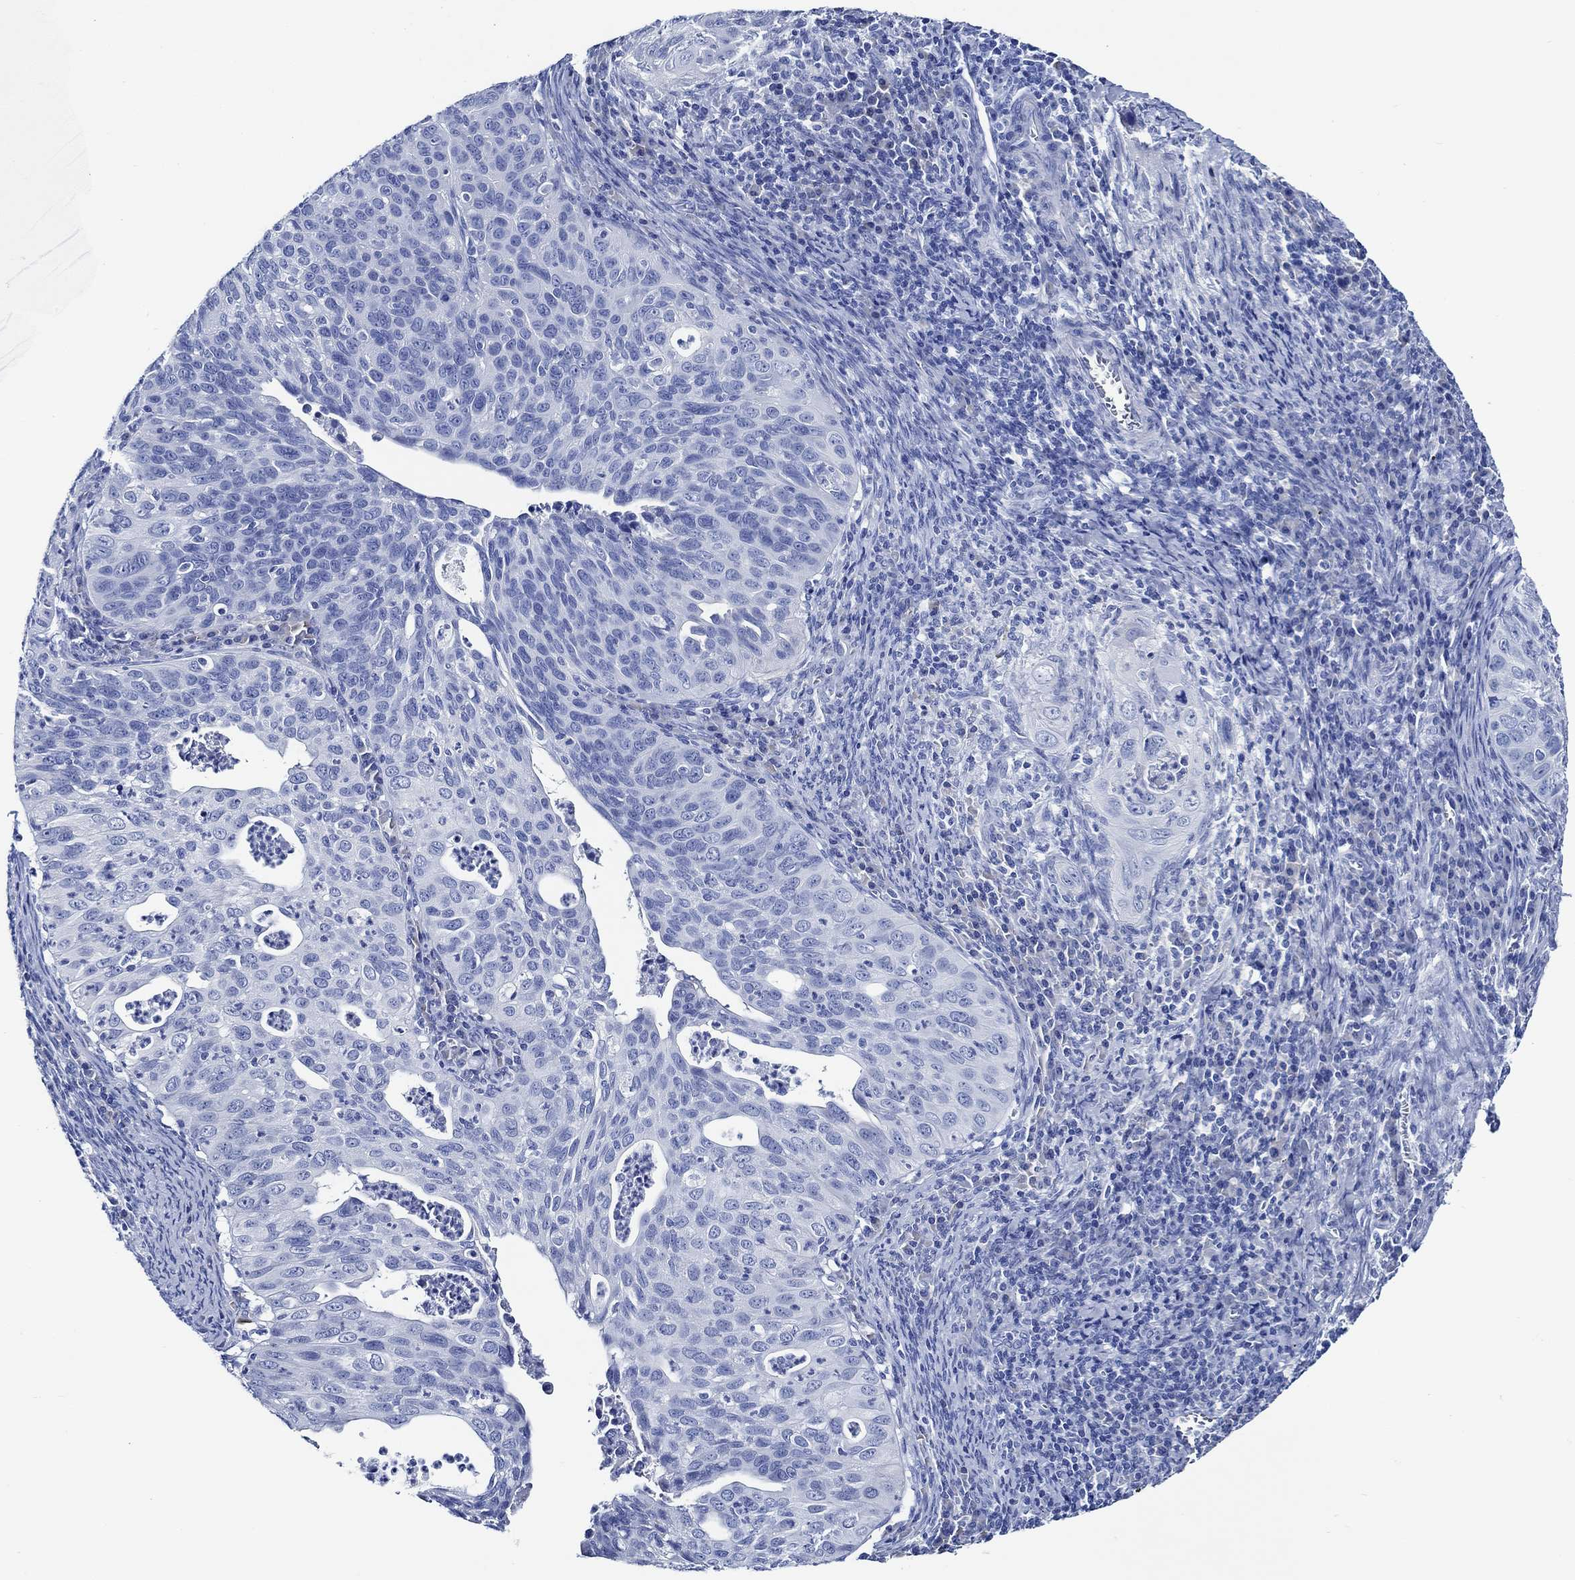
{"staining": {"intensity": "negative", "quantity": "none", "location": "none"}, "tissue": "cervical cancer", "cell_type": "Tumor cells", "image_type": "cancer", "snomed": [{"axis": "morphology", "description": "Squamous cell carcinoma, NOS"}, {"axis": "topography", "description": "Cervix"}], "caption": "Immunohistochemistry photomicrograph of neoplastic tissue: cervical squamous cell carcinoma stained with DAB (3,3'-diaminobenzidine) demonstrates no significant protein staining in tumor cells. (DAB (3,3'-diaminobenzidine) immunohistochemistry visualized using brightfield microscopy, high magnification).", "gene": "WDR62", "patient": {"sex": "female", "age": 26}}